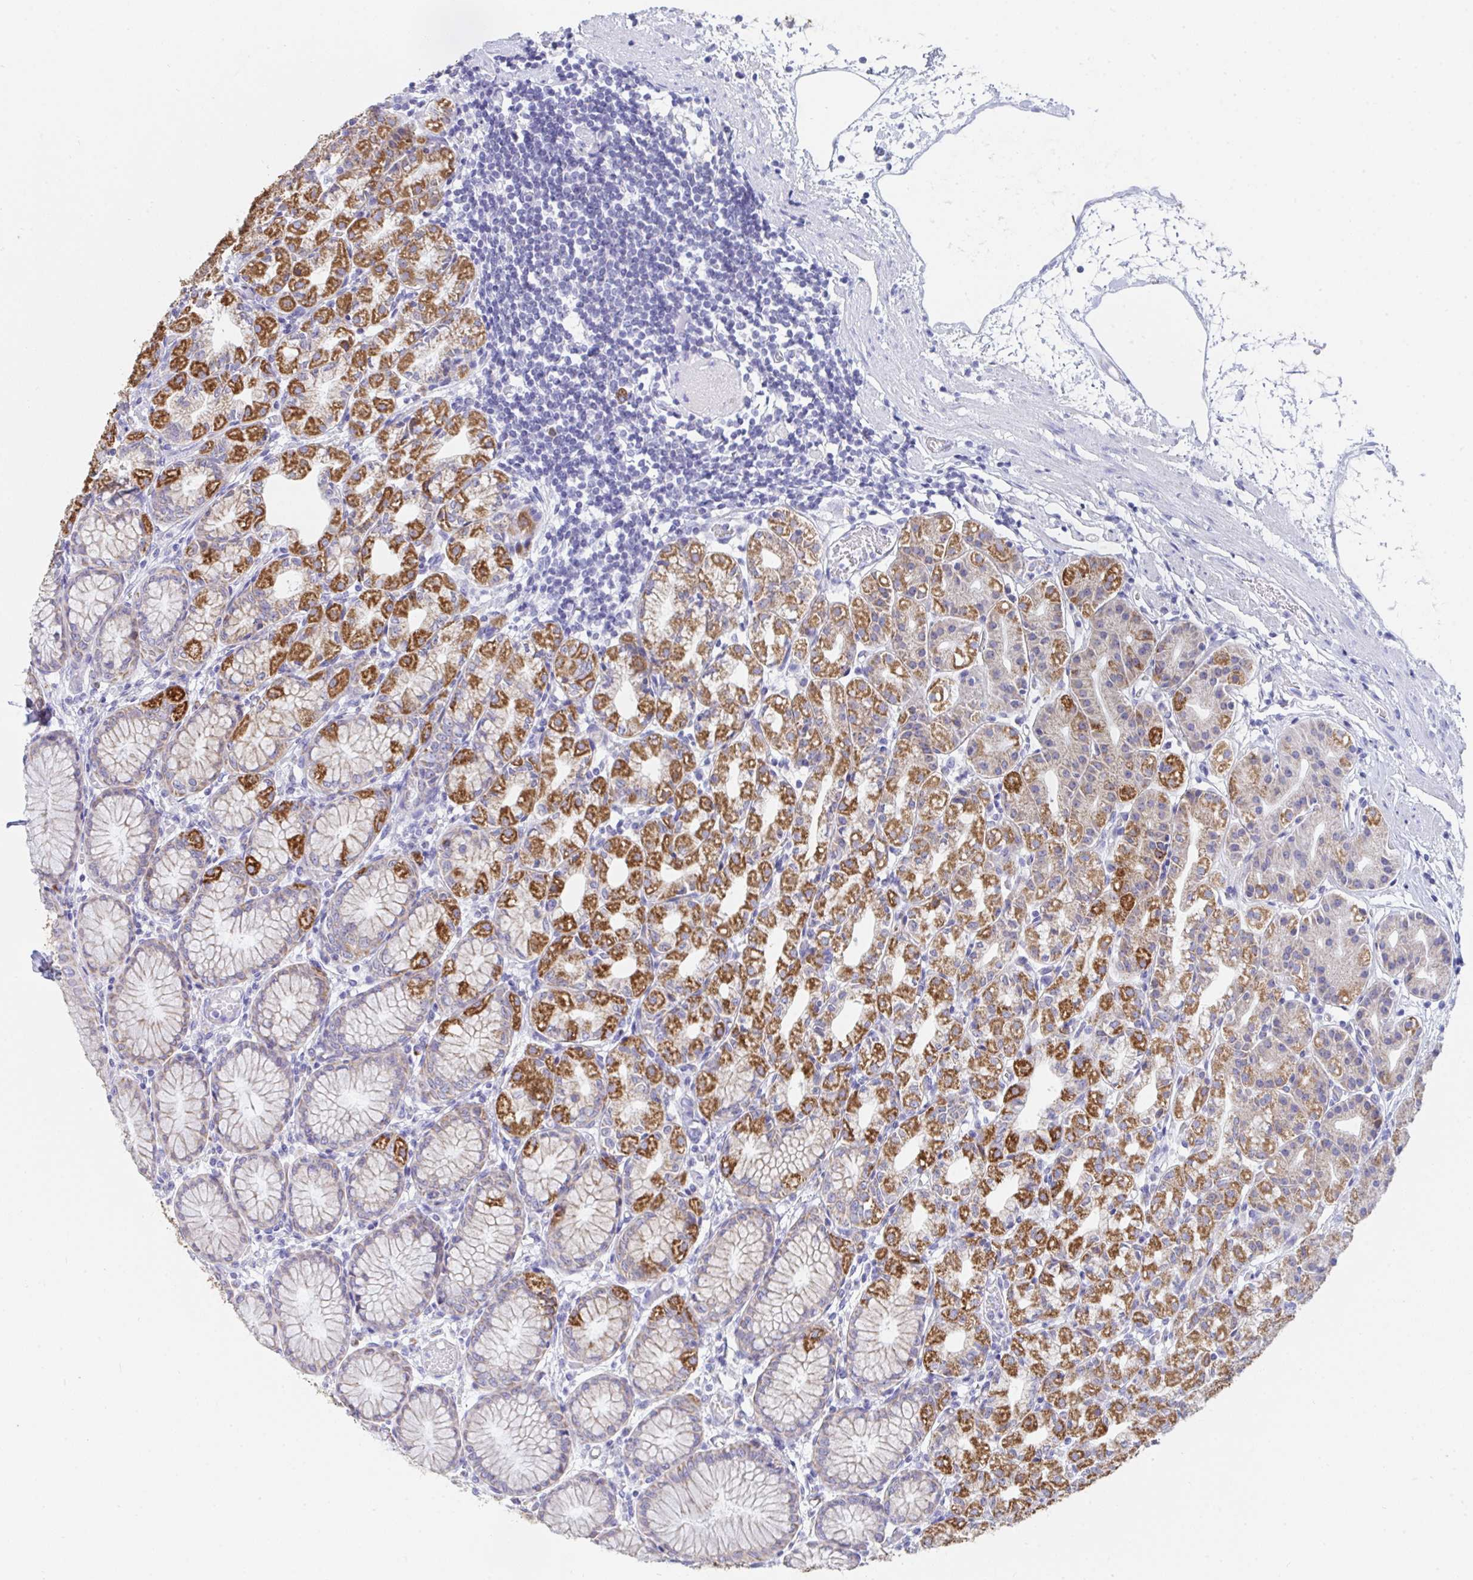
{"staining": {"intensity": "strong", "quantity": "25%-75%", "location": "cytoplasmic/membranous"}, "tissue": "stomach", "cell_type": "Glandular cells", "image_type": "normal", "snomed": [{"axis": "morphology", "description": "Normal tissue, NOS"}, {"axis": "topography", "description": "Stomach"}], "caption": "IHC of unremarkable human stomach reveals high levels of strong cytoplasmic/membranous staining in approximately 25%-75% of glandular cells. (DAB (3,3'-diaminobenzidine) IHC, brown staining for protein, blue staining for nuclei).", "gene": "AIFM1", "patient": {"sex": "female", "age": 57}}